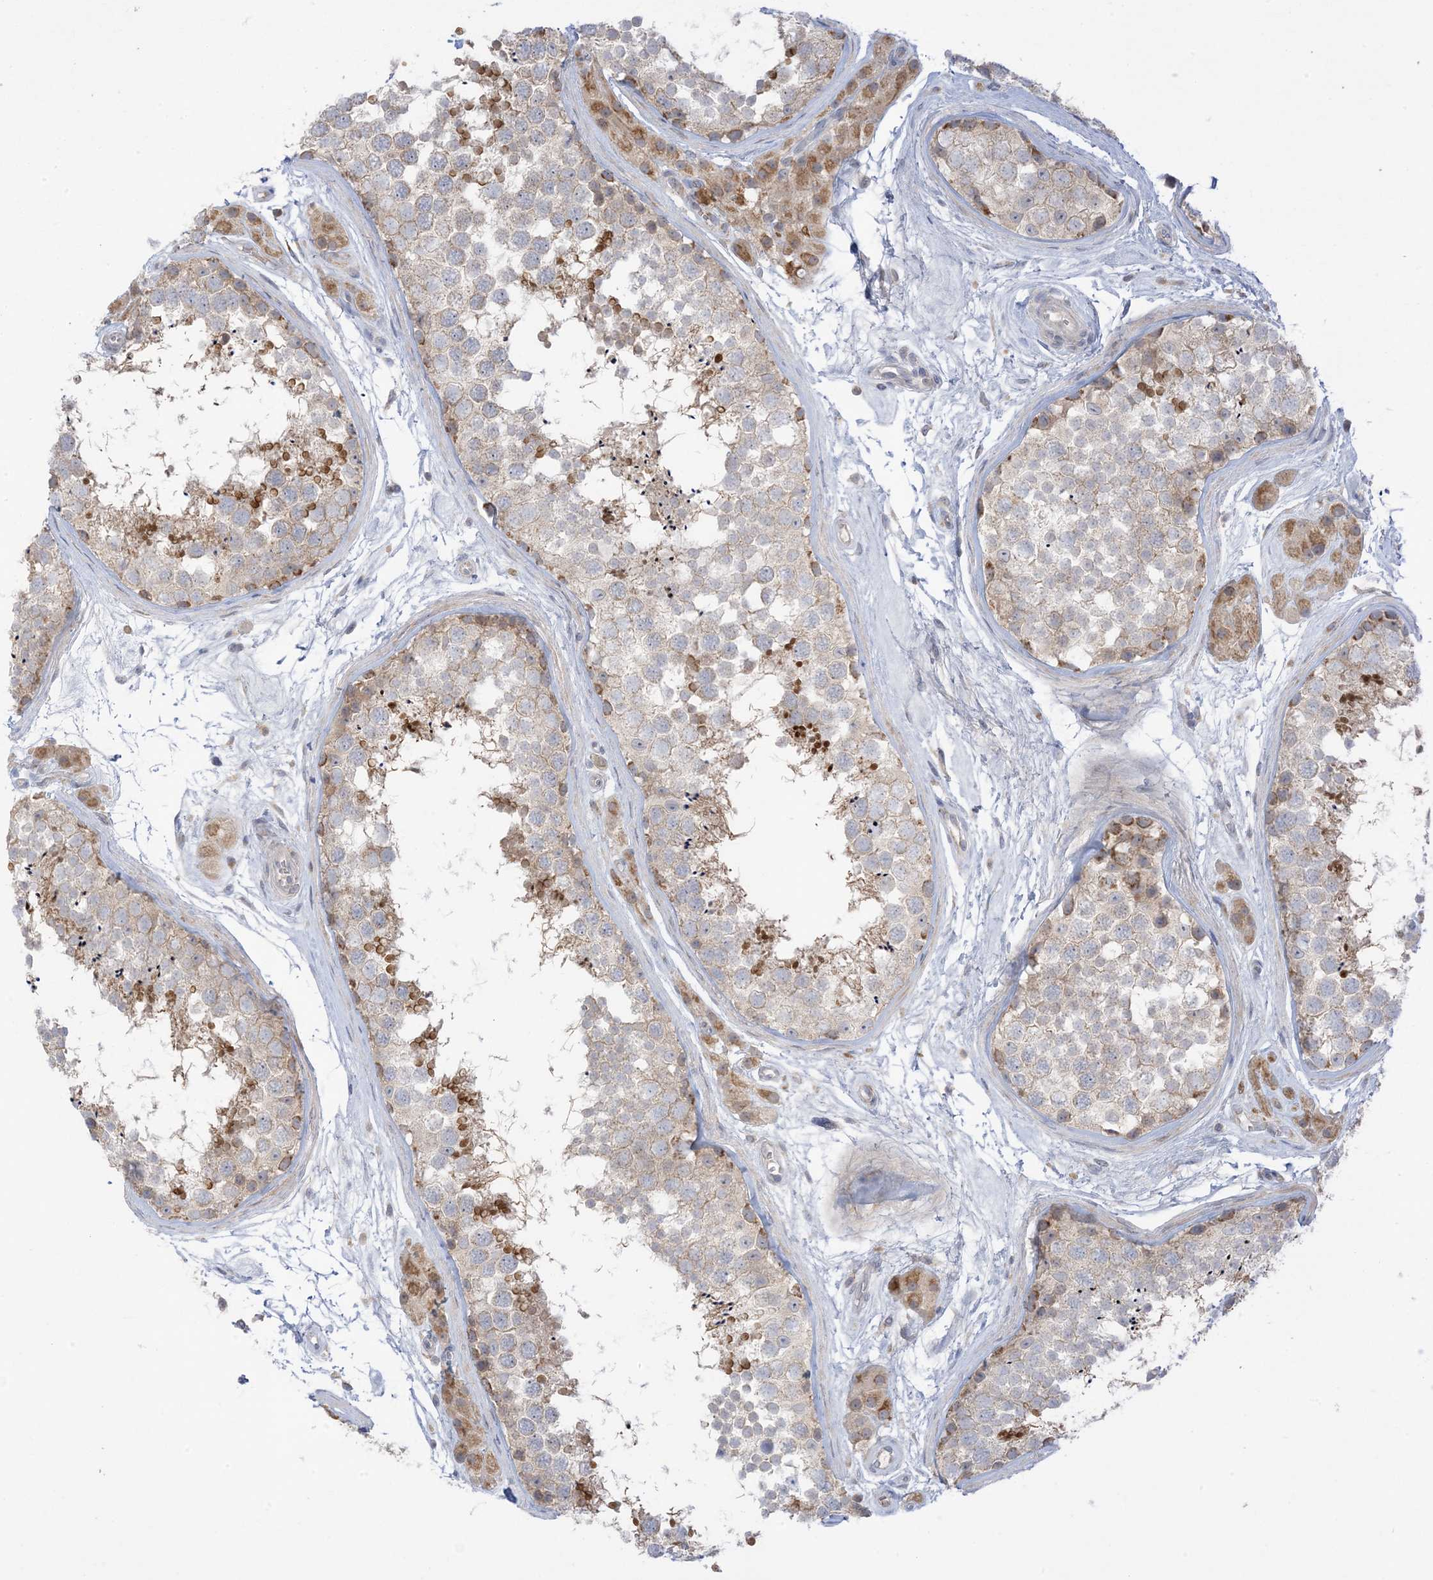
{"staining": {"intensity": "moderate", "quantity": "<25%", "location": "cytoplasmic/membranous"}, "tissue": "testis", "cell_type": "Cells in seminiferous ducts", "image_type": "normal", "snomed": [{"axis": "morphology", "description": "Normal tissue, NOS"}, {"axis": "topography", "description": "Testis"}], "caption": "The immunohistochemical stain shows moderate cytoplasmic/membranous positivity in cells in seminiferous ducts of unremarkable testis.", "gene": "NPPC", "patient": {"sex": "male", "age": 56}}